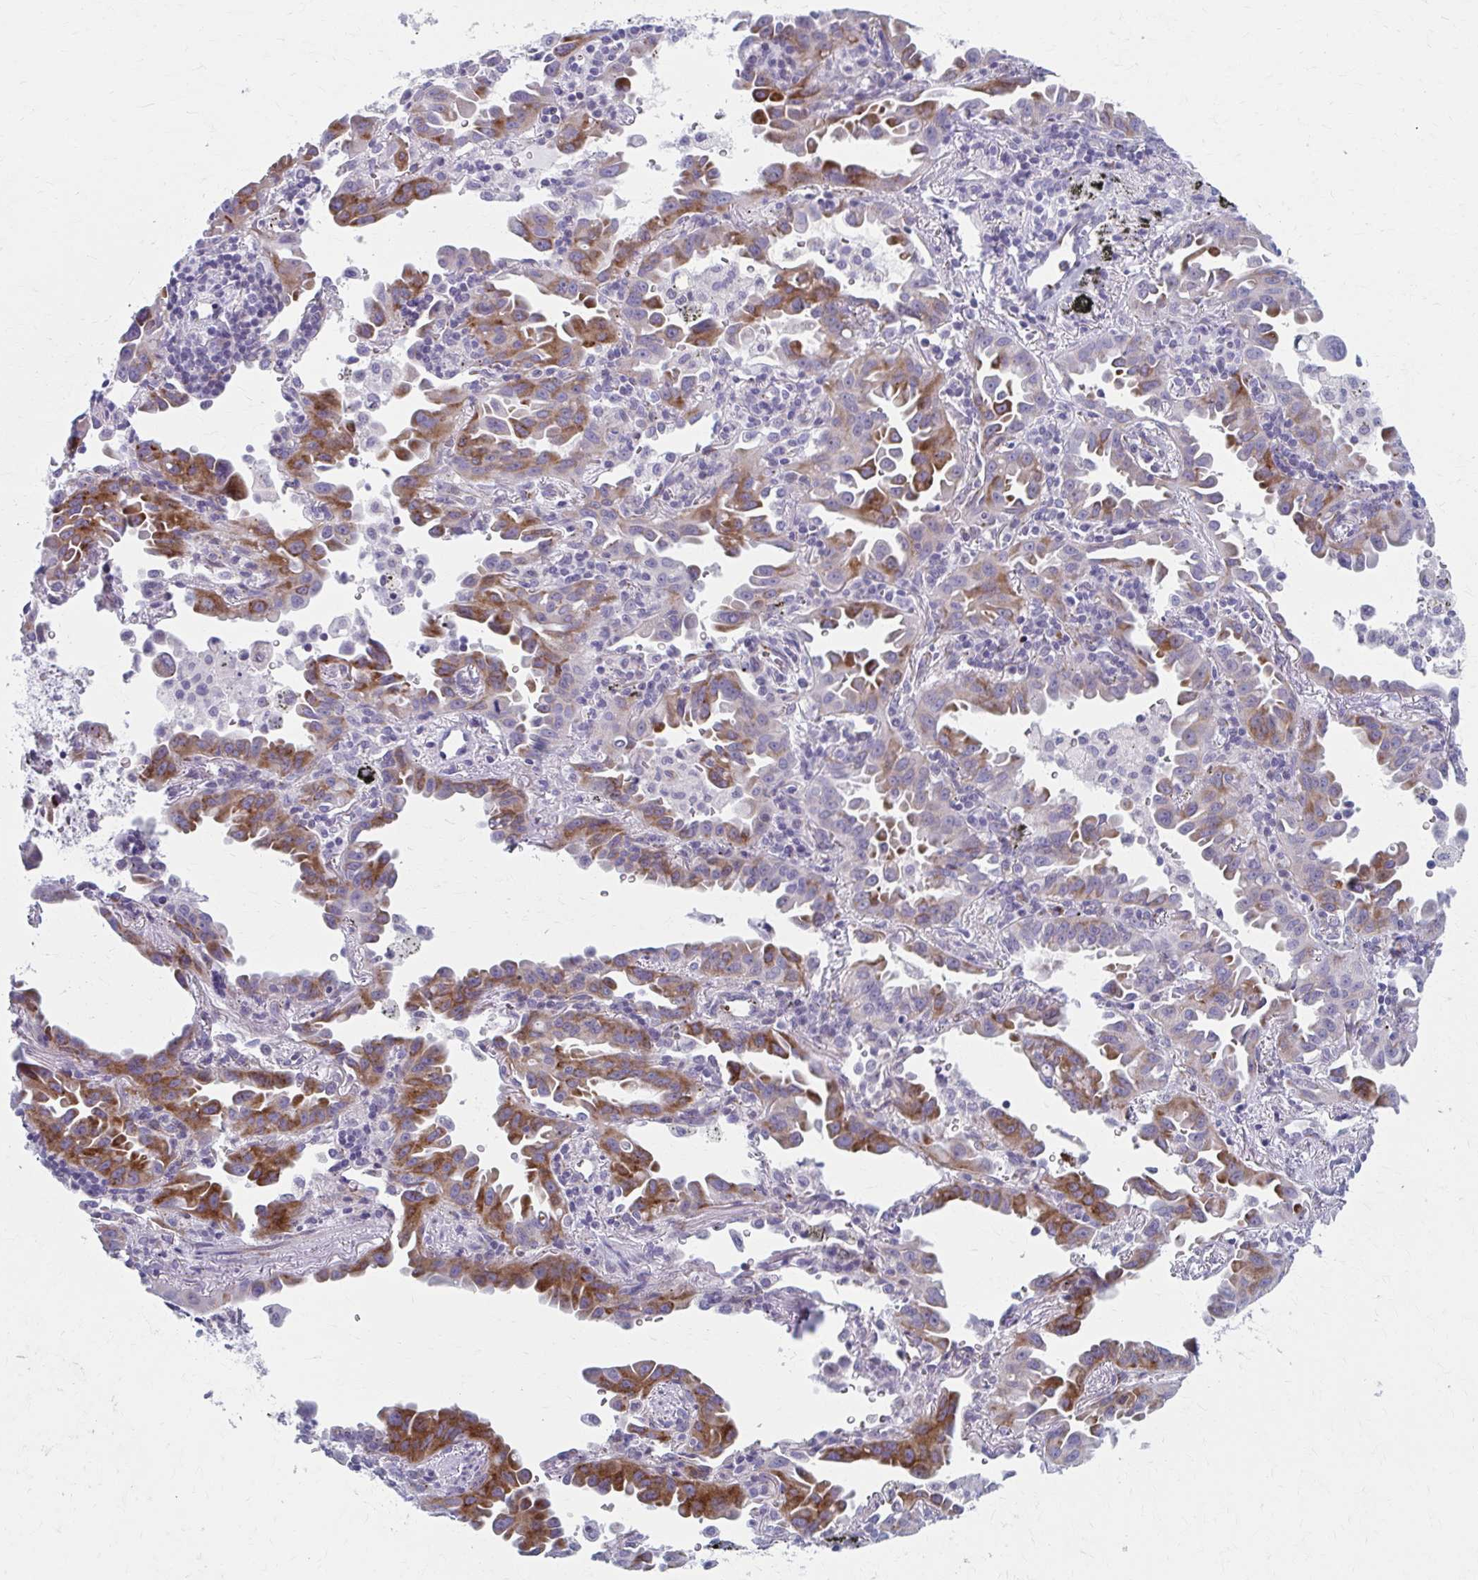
{"staining": {"intensity": "moderate", "quantity": "25%-75%", "location": "cytoplasmic/membranous"}, "tissue": "lung cancer", "cell_type": "Tumor cells", "image_type": "cancer", "snomed": [{"axis": "morphology", "description": "Adenocarcinoma, NOS"}, {"axis": "topography", "description": "Lung"}], "caption": "A histopathology image of lung cancer stained for a protein shows moderate cytoplasmic/membranous brown staining in tumor cells.", "gene": "OLFM2", "patient": {"sex": "male", "age": 68}}